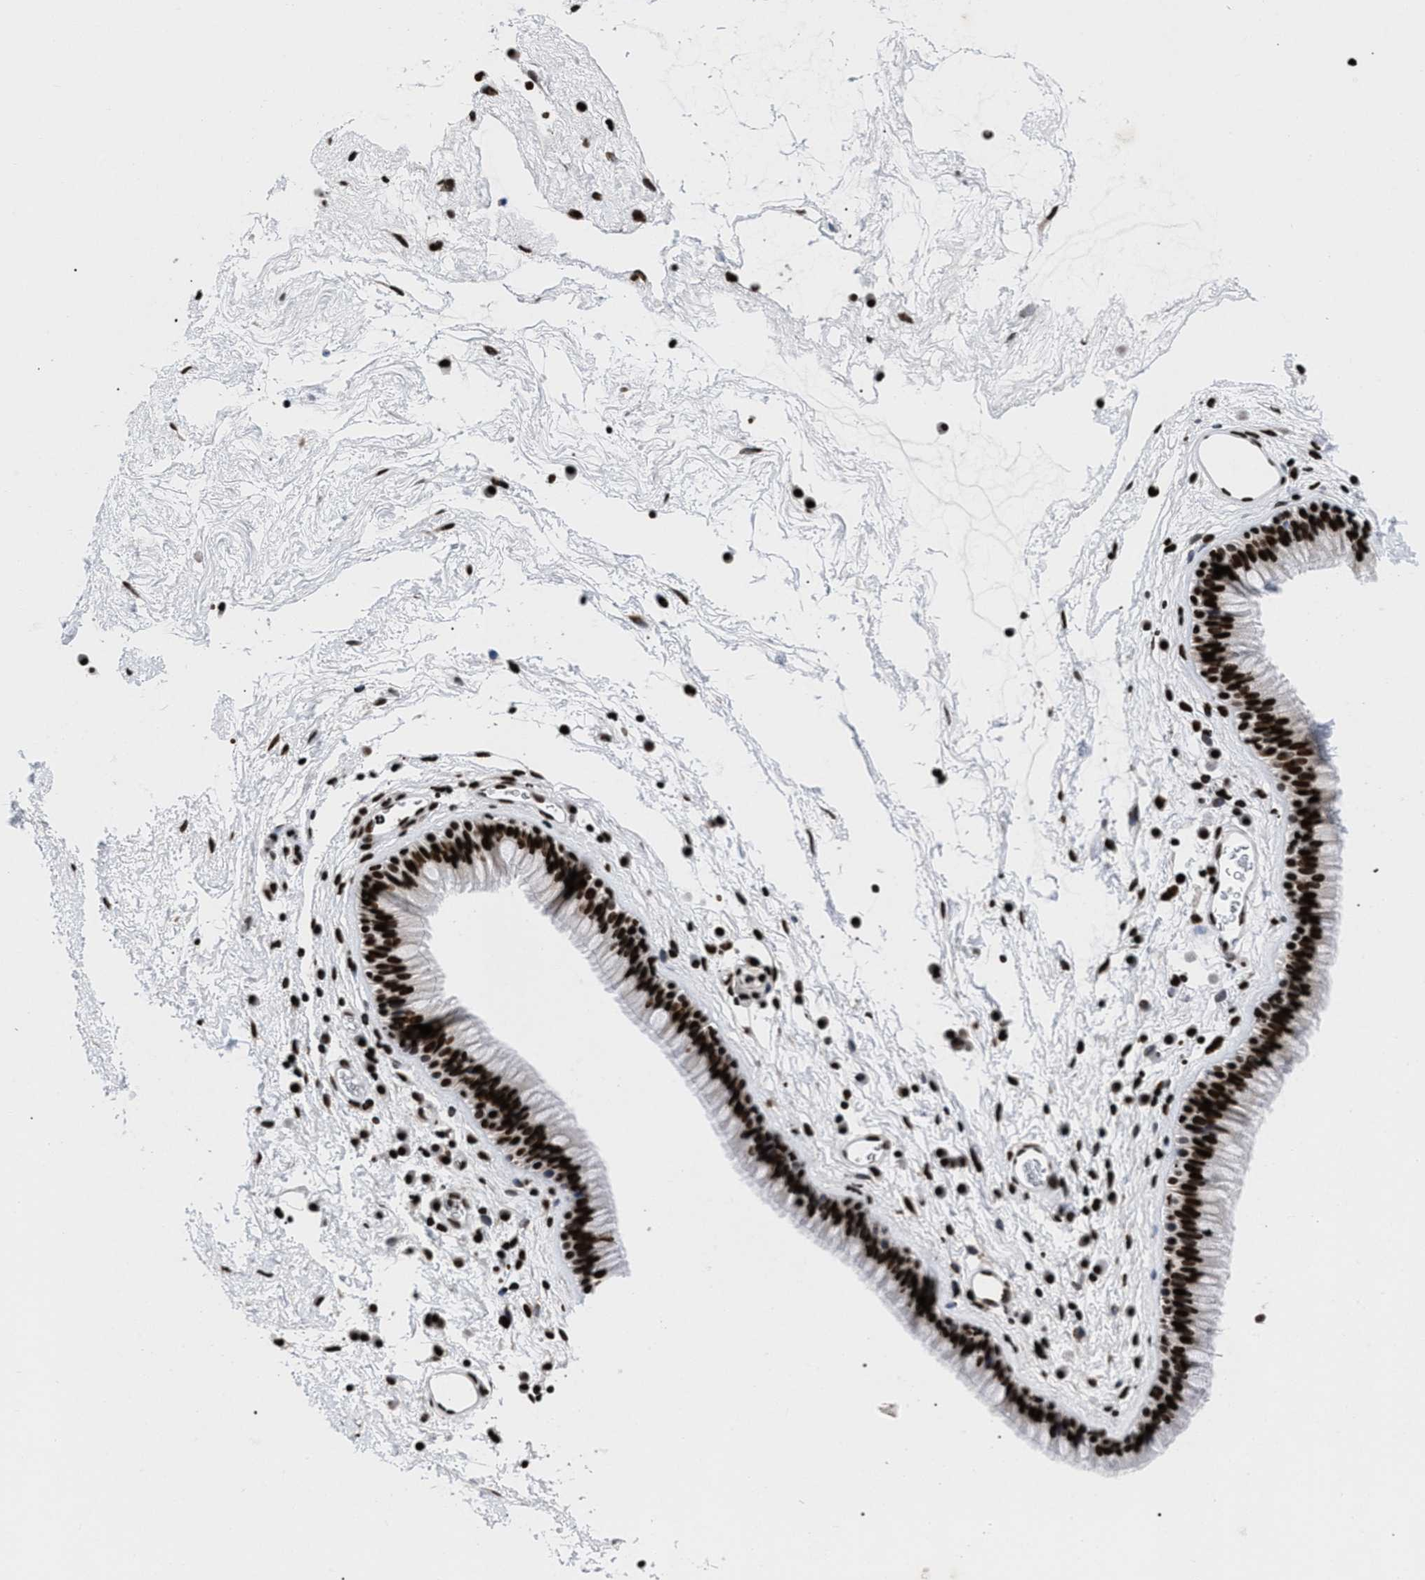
{"staining": {"intensity": "strong", "quantity": ">75%", "location": "nuclear"}, "tissue": "nasopharynx", "cell_type": "Respiratory epithelial cells", "image_type": "normal", "snomed": [{"axis": "morphology", "description": "Normal tissue, NOS"}, {"axis": "morphology", "description": "Inflammation, NOS"}, {"axis": "topography", "description": "Nasopharynx"}], "caption": "A high-resolution histopathology image shows IHC staining of normal nasopharynx, which reveals strong nuclear expression in approximately >75% of respiratory epithelial cells.", "gene": "CALHM3", "patient": {"sex": "male", "age": 48}}